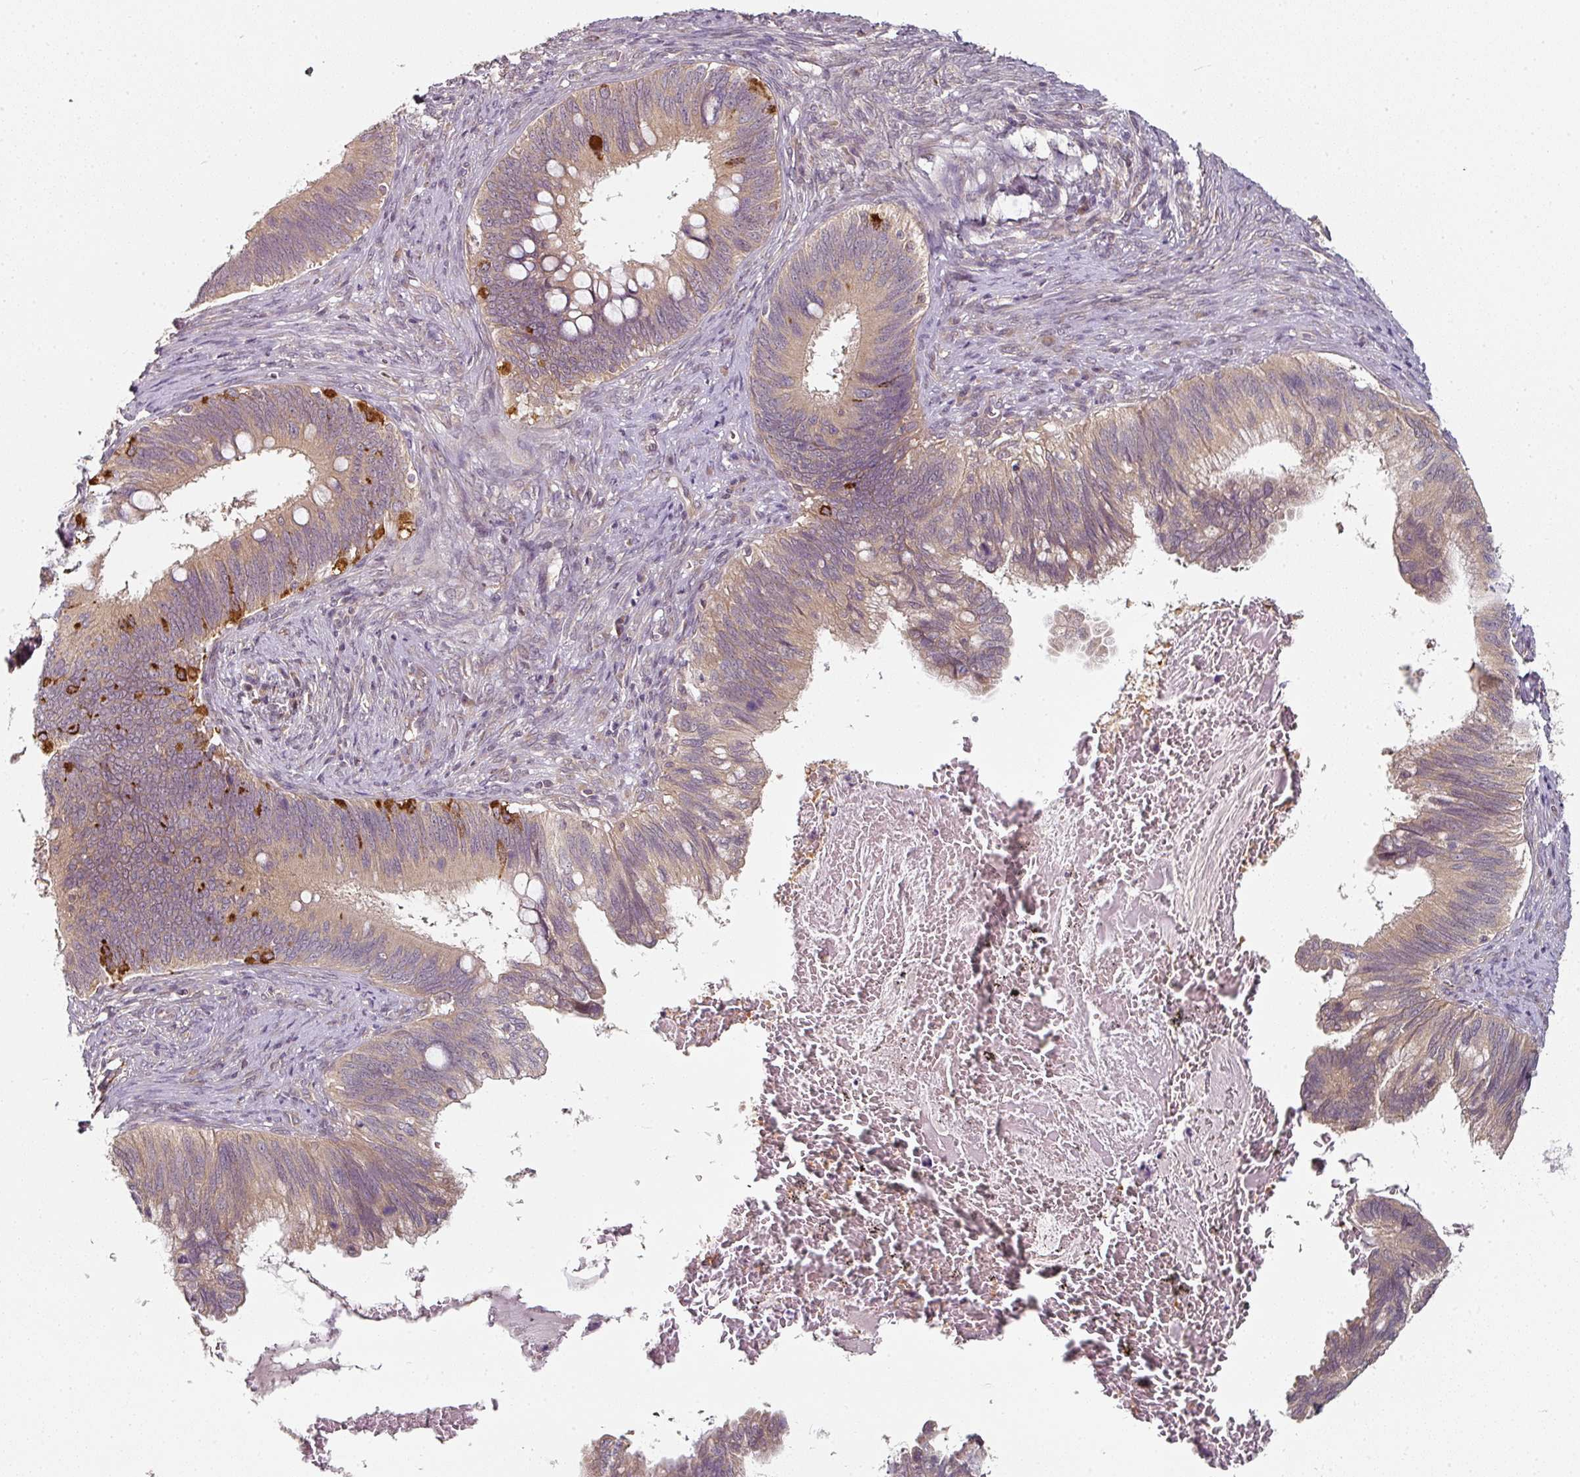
{"staining": {"intensity": "weak", "quantity": ">75%", "location": "cytoplasmic/membranous"}, "tissue": "cervical cancer", "cell_type": "Tumor cells", "image_type": "cancer", "snomed": [{"axis": "morphology", "description": "Adenocarcinoma, NOS"}, {"axis": "topography", "description": "Cervix"}], "caption": "Protein staining of cervical cancer tissue displays weak cytoplasmic/membranous staining in approximately >75% of tumor cells.", "gene": "MAP2K2", "patient": {"sex": "female", "age": 42}}